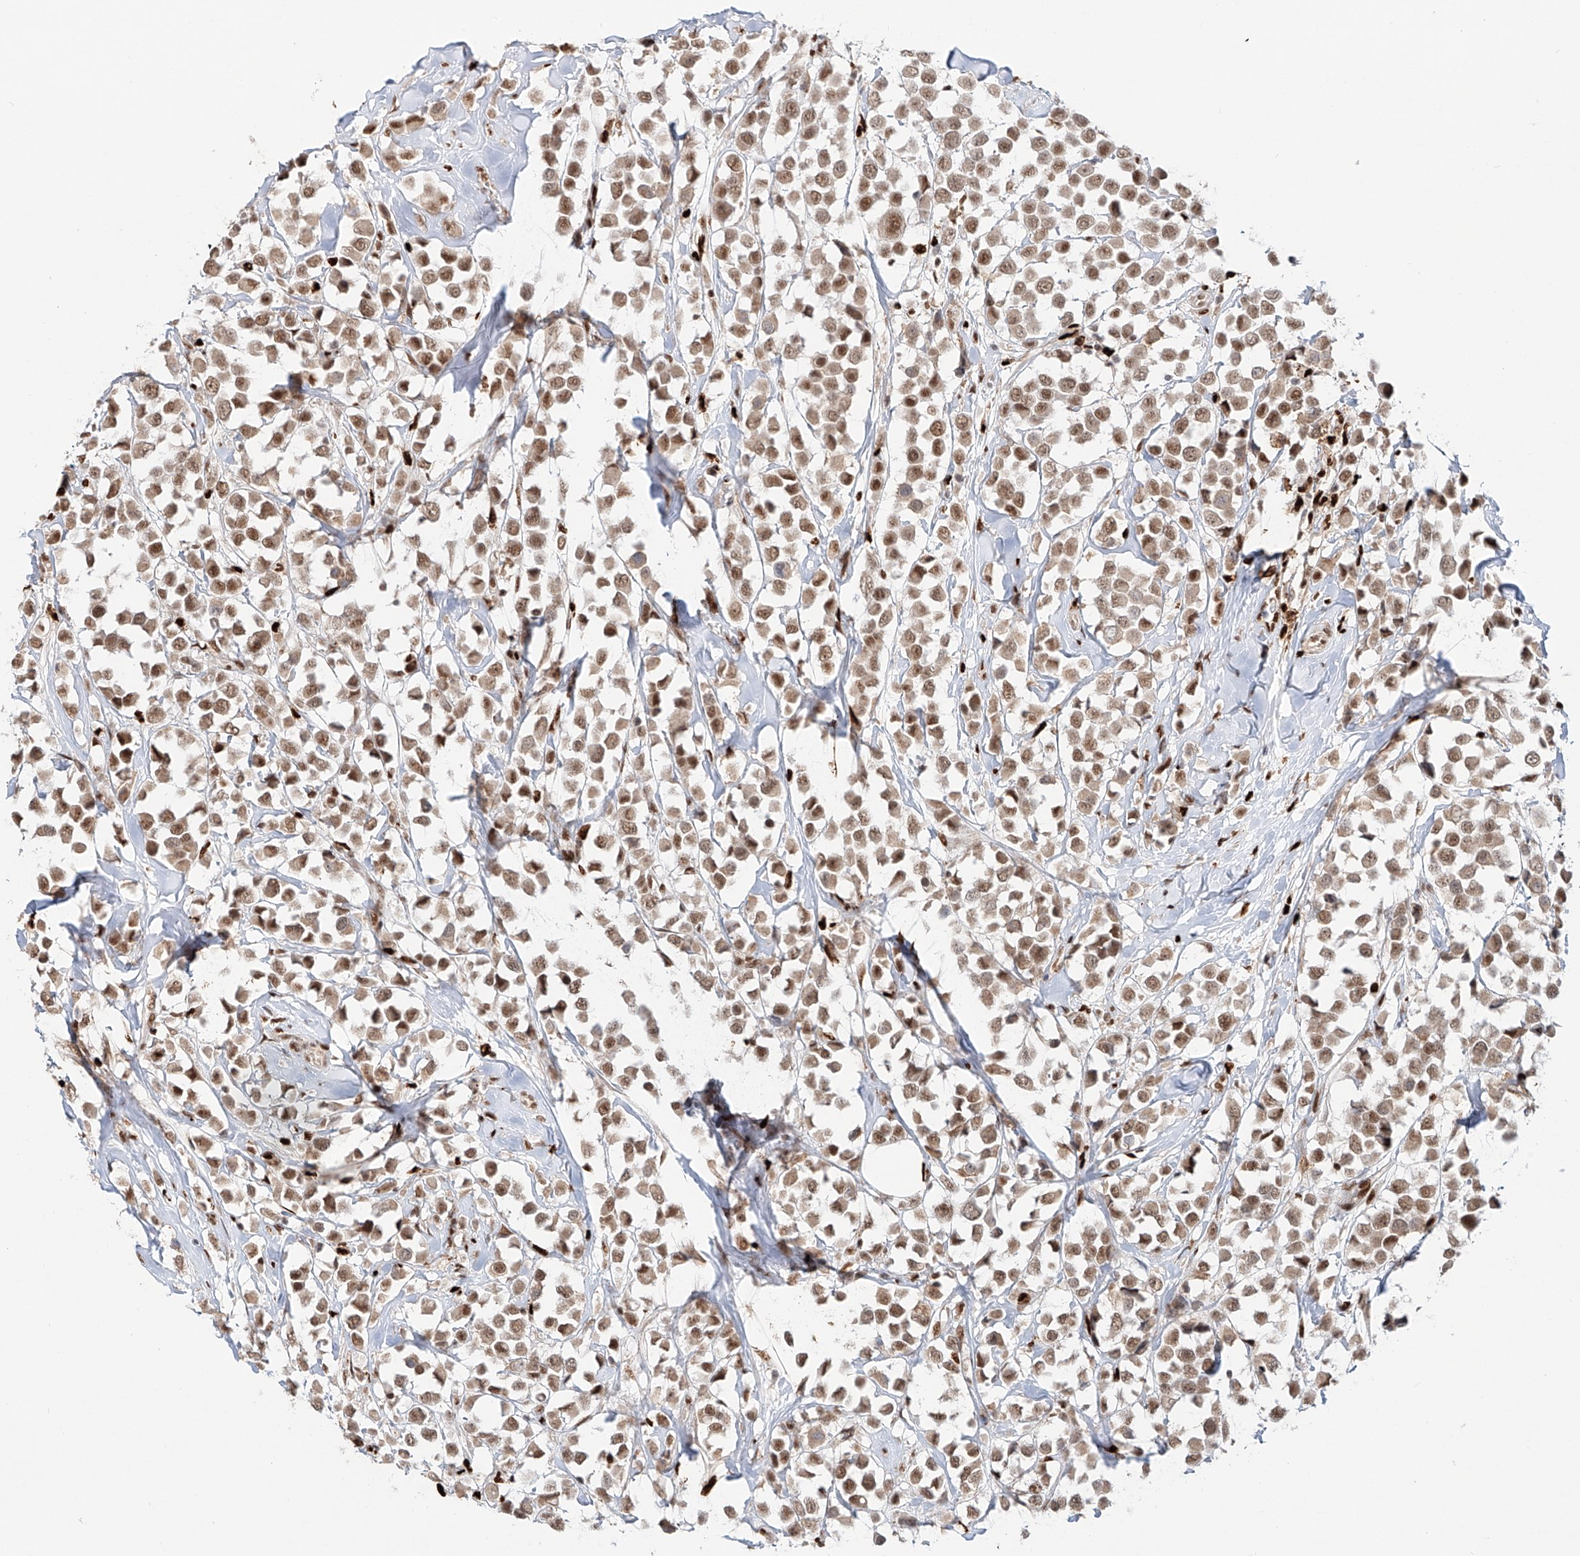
{"staining": {"intensity": "moderate", "quantity": ">75%", "location": "cytoplasmic/membranous,nuclear"}, "tissue": "breast cancer", "cell_type": "Tumor cells", "image_type": "cancer", "snomed": [{"axis": "morphology", "description": "Duct carcinoma"}, {"axis": "topography", "description": "Breast"}], "caption": "Immunohistochemical staining of human invasive ductal carcinoma (breast) reveals medium levels of moderate cytoplasmic/membranous and nuclear positivity in approximately >75% of tumor cells. (IHC, brightfield microscopy, high magnification).", "gene": "DZIP1L", "patient": {"sex": "female", "age": 61}}